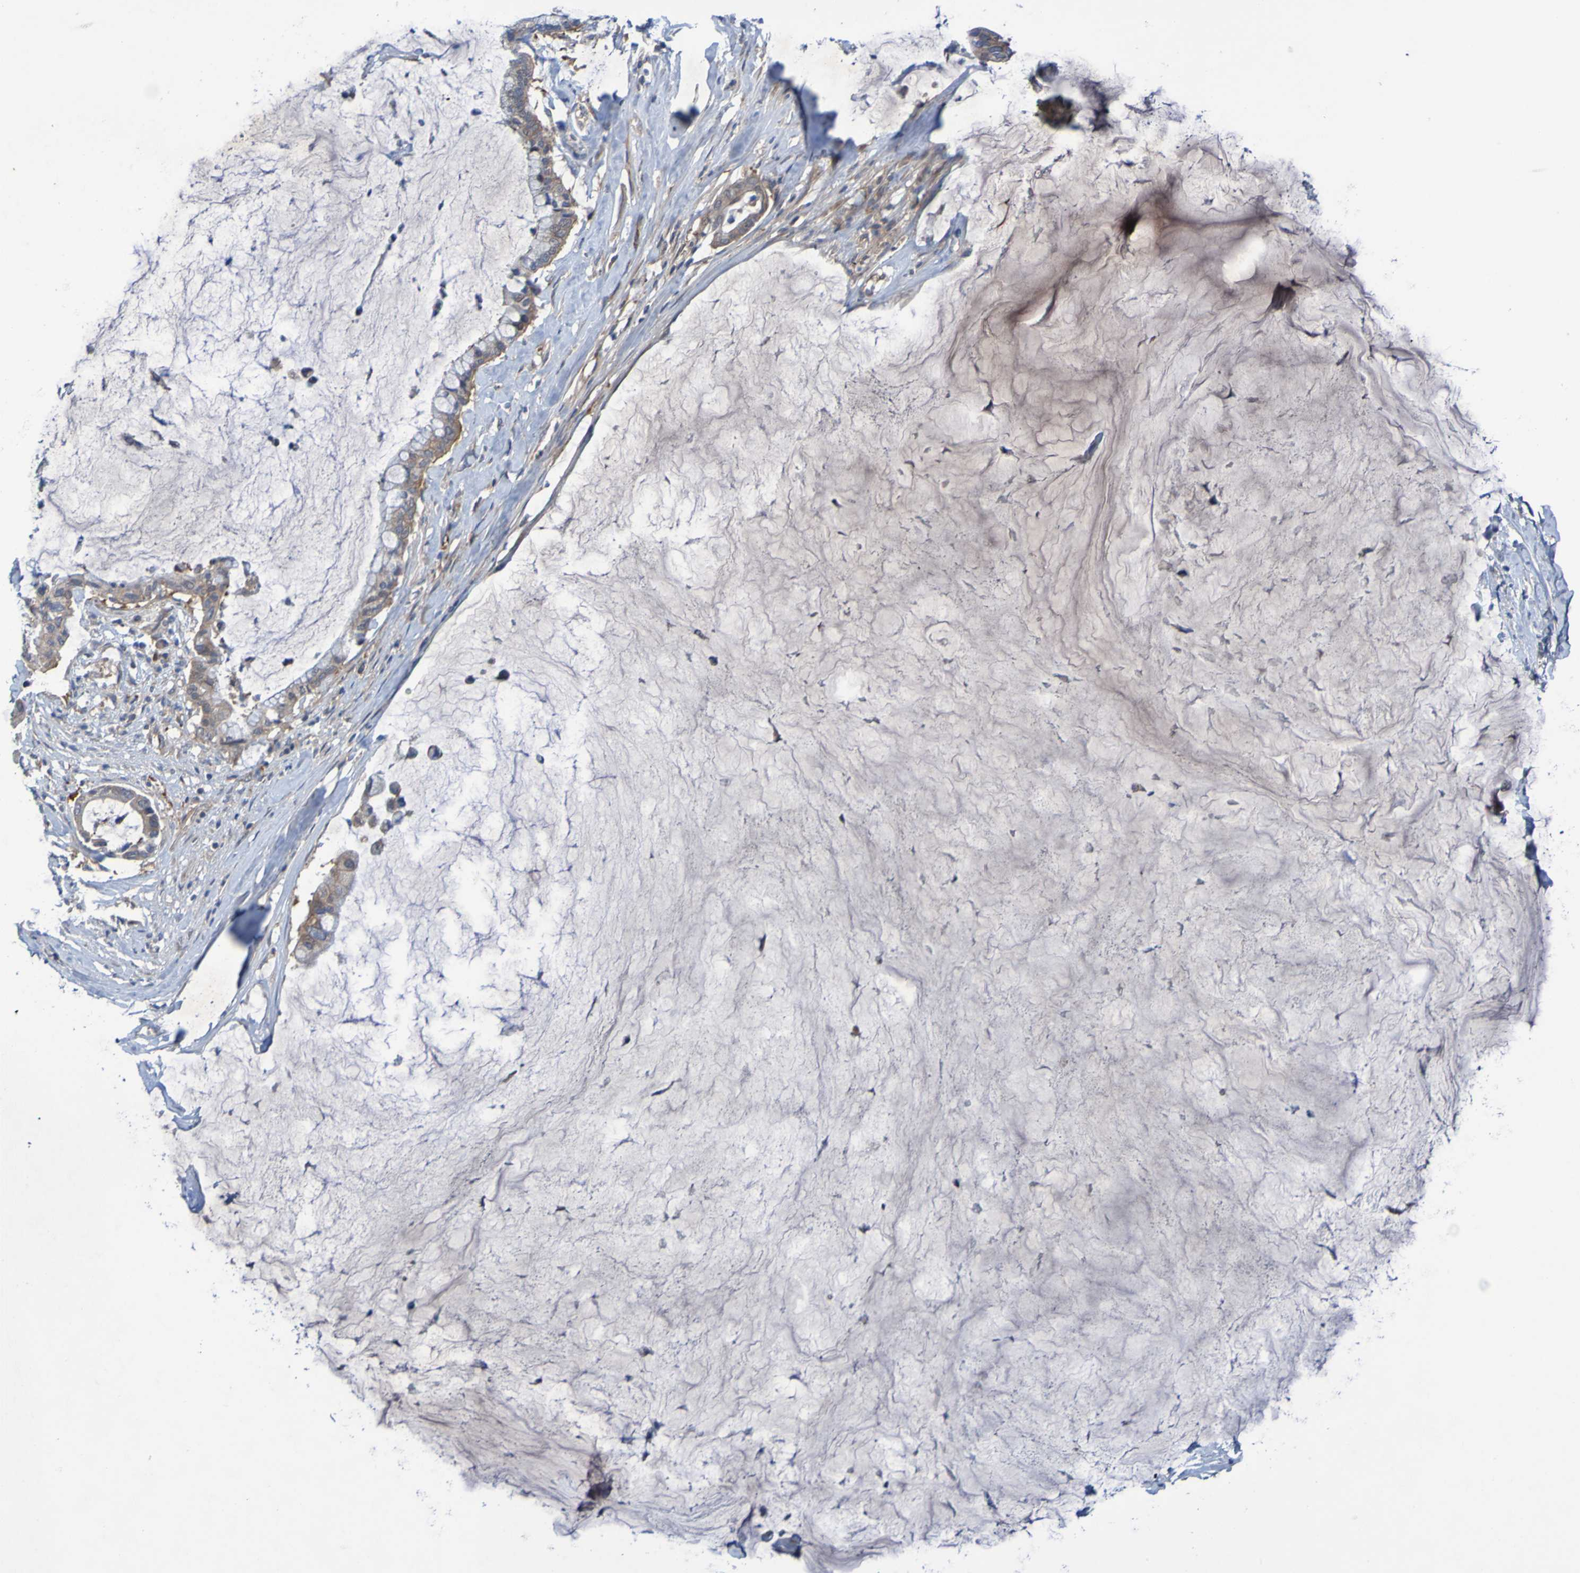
{"staining": {"intensity": "weak", "quantity": ">75%", "location": "cytoplasmic/membranous"}, "tissue": "pancreatic cancer", "cell_type": "Tumor cells", "image_type": "cancer", "snomed": [{"axis": "morphology", "description": "Adenocarcinoma, NOS"}, {"axis": "topography", "description": "Pancreas"}], "caption": "Protein positivity by immunohistochemistry (IHC) shows weak cytoplasmic/membranous expression in approximately >75% of tumor cells in pancreatic cancer (adenocarcinoma). Nuclei are stained in blue.", "gene": "SDK1", "patient": {"sex": "male", "age": 41}}